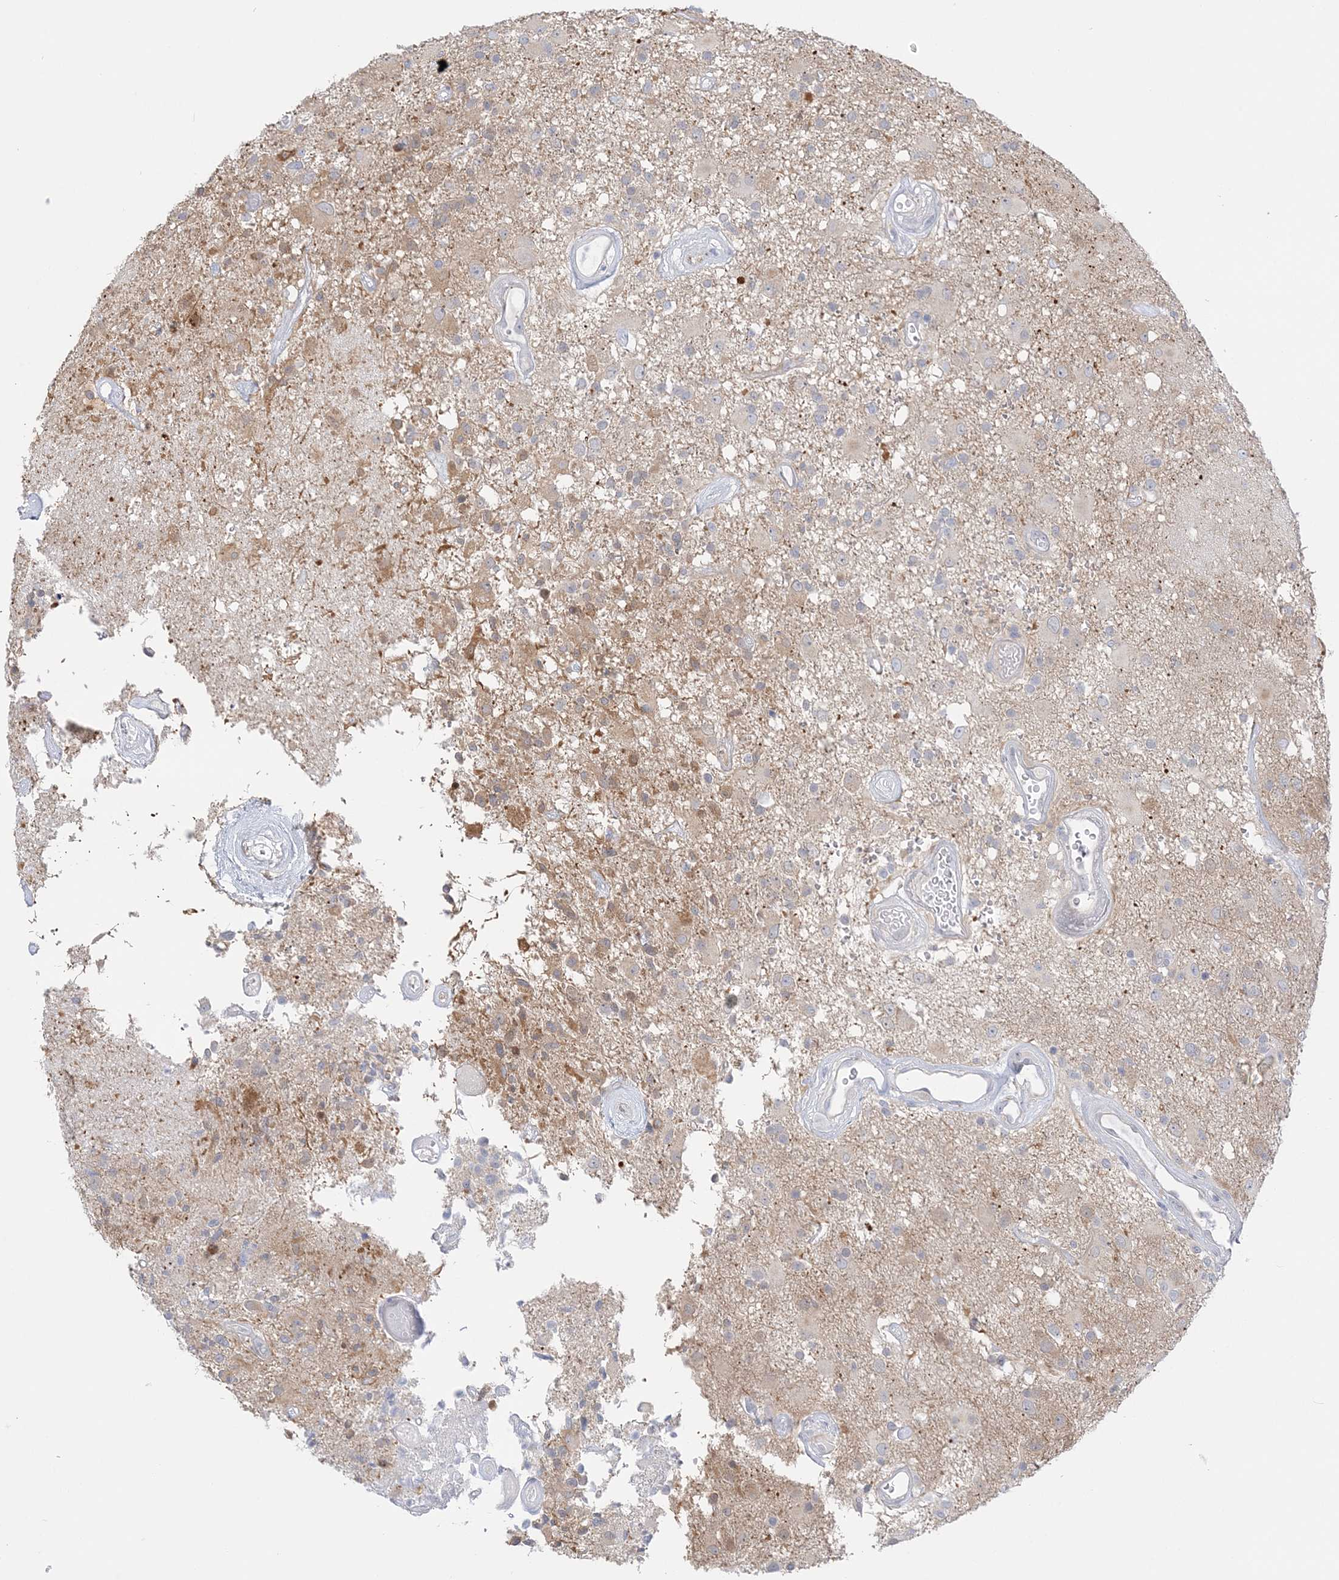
{"staining": {"intensity": "negative", "quantity": "none", "location": "none"}, "tissue": "glioma", "cell_type": "Tumor cells", "image_type": "cancer", "snomed": [{"axis": "morphology", "description": "Glioma, malignant, High grade"}, {"axis": "morphology", "description": "Glioblastoma, NOS"}, {"axis": "topography", "description": "Brain"}], "caption": "Immunohistochemistry image of neoplastic tissue: malignant glioma (high-grade) stained with DAB demonstrates no significant protein positivity in tumor cells.", "gene": "THADA", "patient": {"sex": "male", "age": 60}}